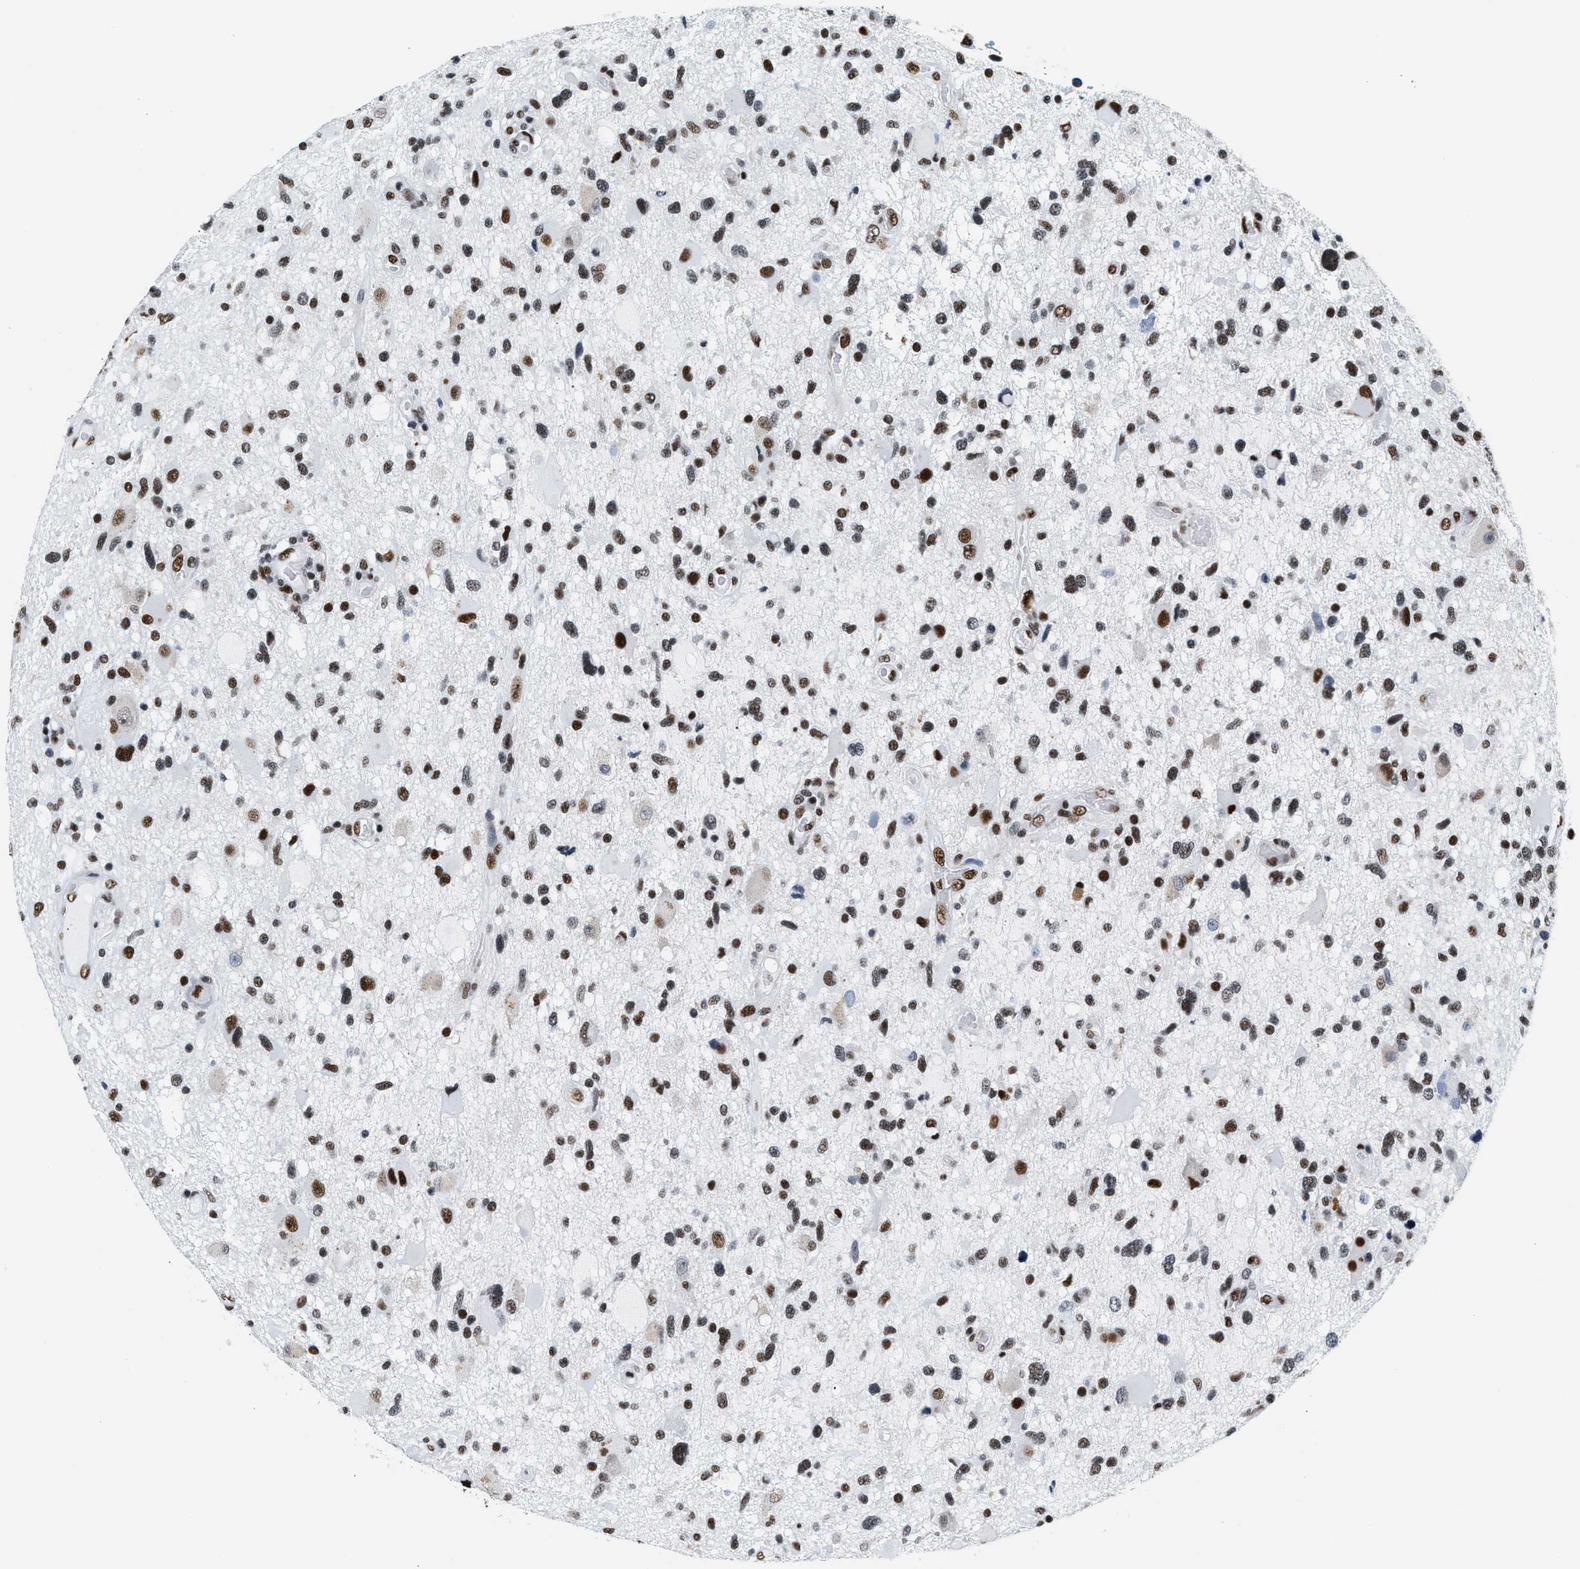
{"staining": {"intensity": "strong", "quantity": ">75%", "location": "nuclear"}, "tissue": "glioma", "cell_type": "Tumor cells", "image_type": "cancer", "snomed": [{"axis": "morphology", "description": "Glioma, malignant, High grade"}, {"axis": "topography", "description": "Brain"}], "caption": "Protein analysis of glioma tissue reveals strong nuclear positivity in approximately >75% of tumor cells.", "gene": "RAD50", "patient": {"sex": "male", "age": 33}}